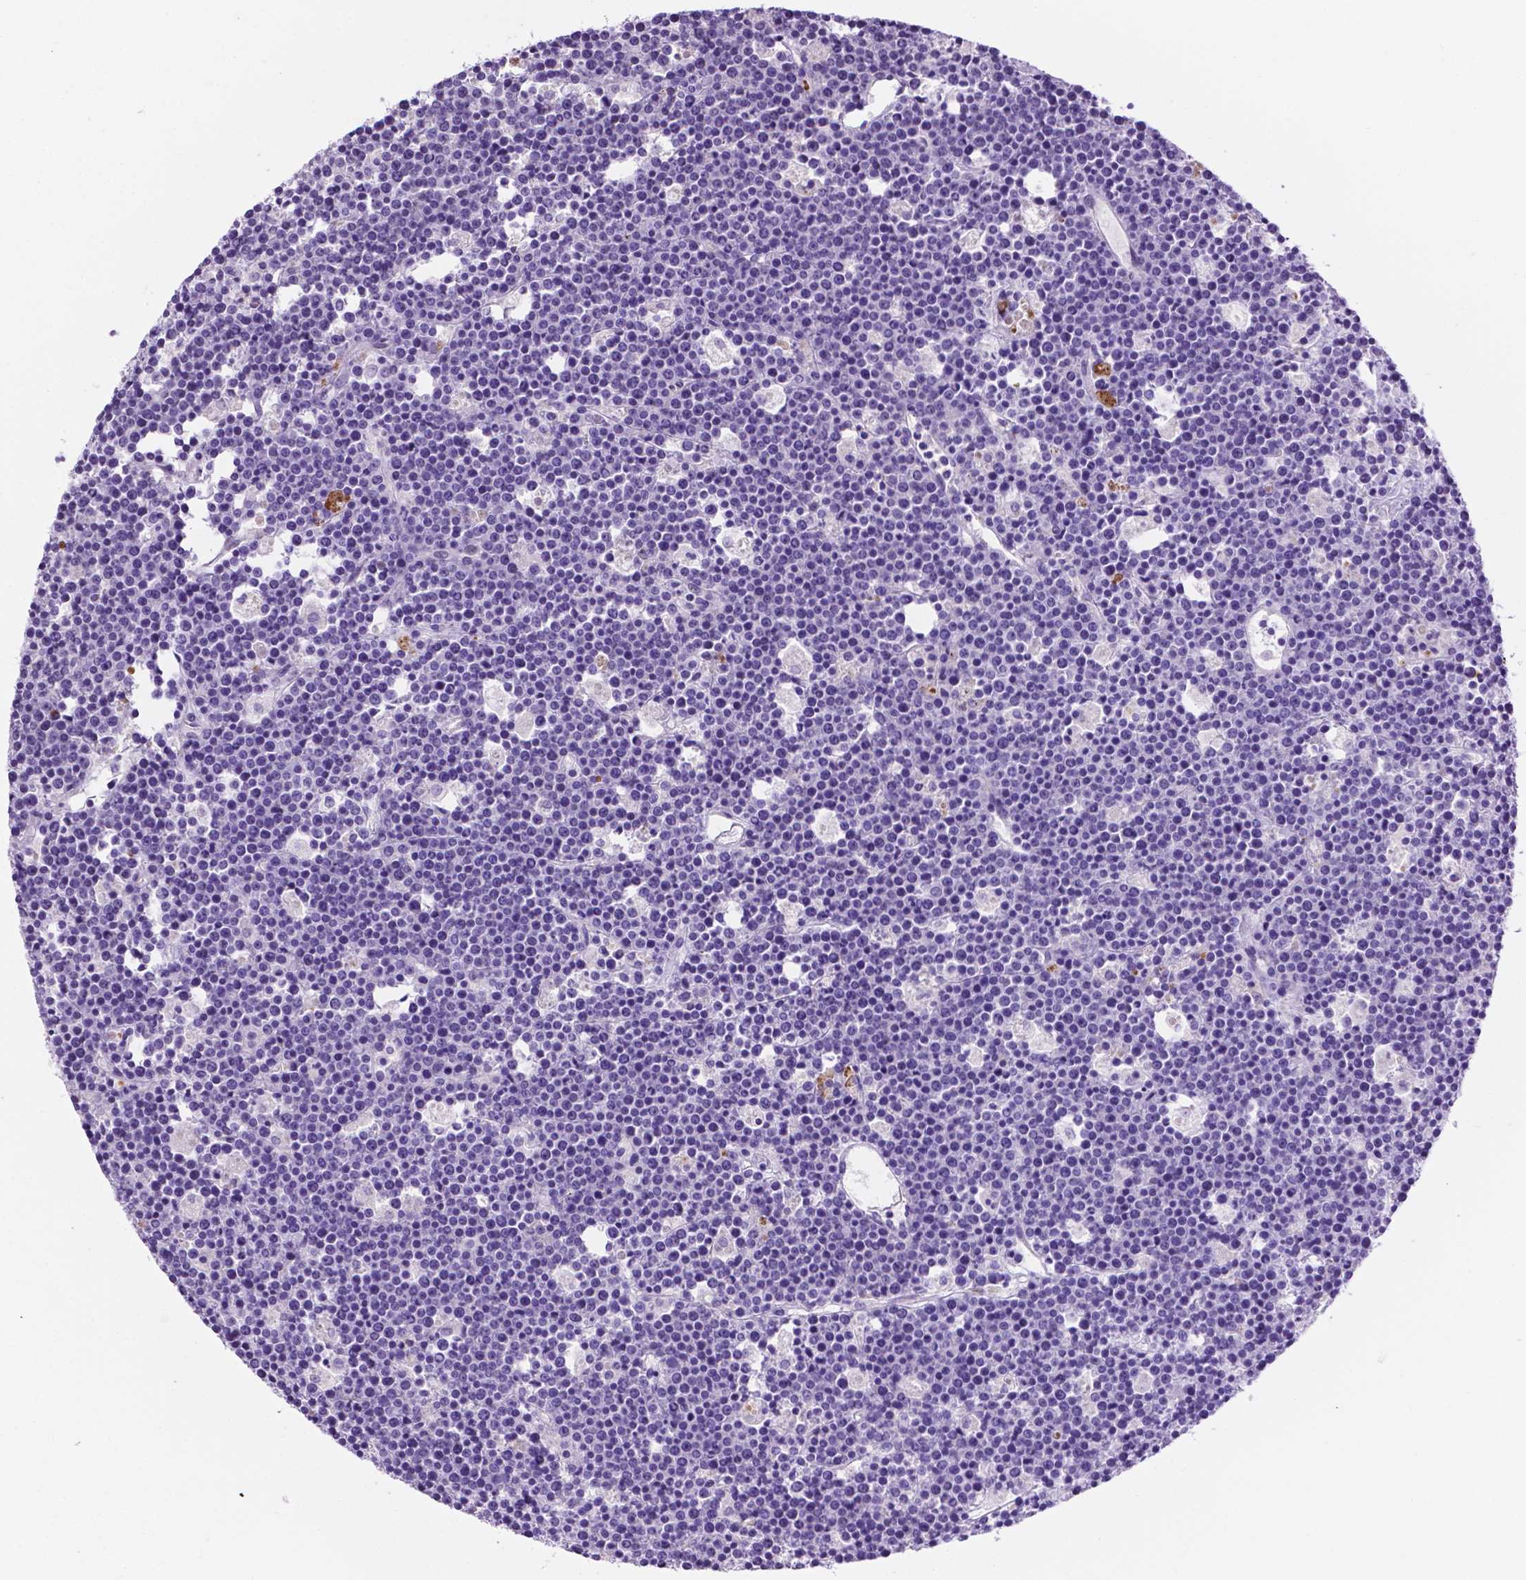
{"staining": {"intensity": "negative", "quantity": "none", "location": "none"}, "tissue": "lymphoma", "cell_type": "Tumor cells", "image_type": "cancer", "snomed": [{"axis": "morphology", "description": "Malignant lymphoma, non-Hodgkin's type, High grade"}, {"axis": "topography", "description": "Ovary"}], "caption": "Immunohistochemical staining of lymphoma displays no significant staining in tumor cells. (DAB immunohistochemistry (IHC) visualized using brightfield microscopy, high magnification).", "gene": "MMP27", "patient": {"sex": "female", "age": 56}}